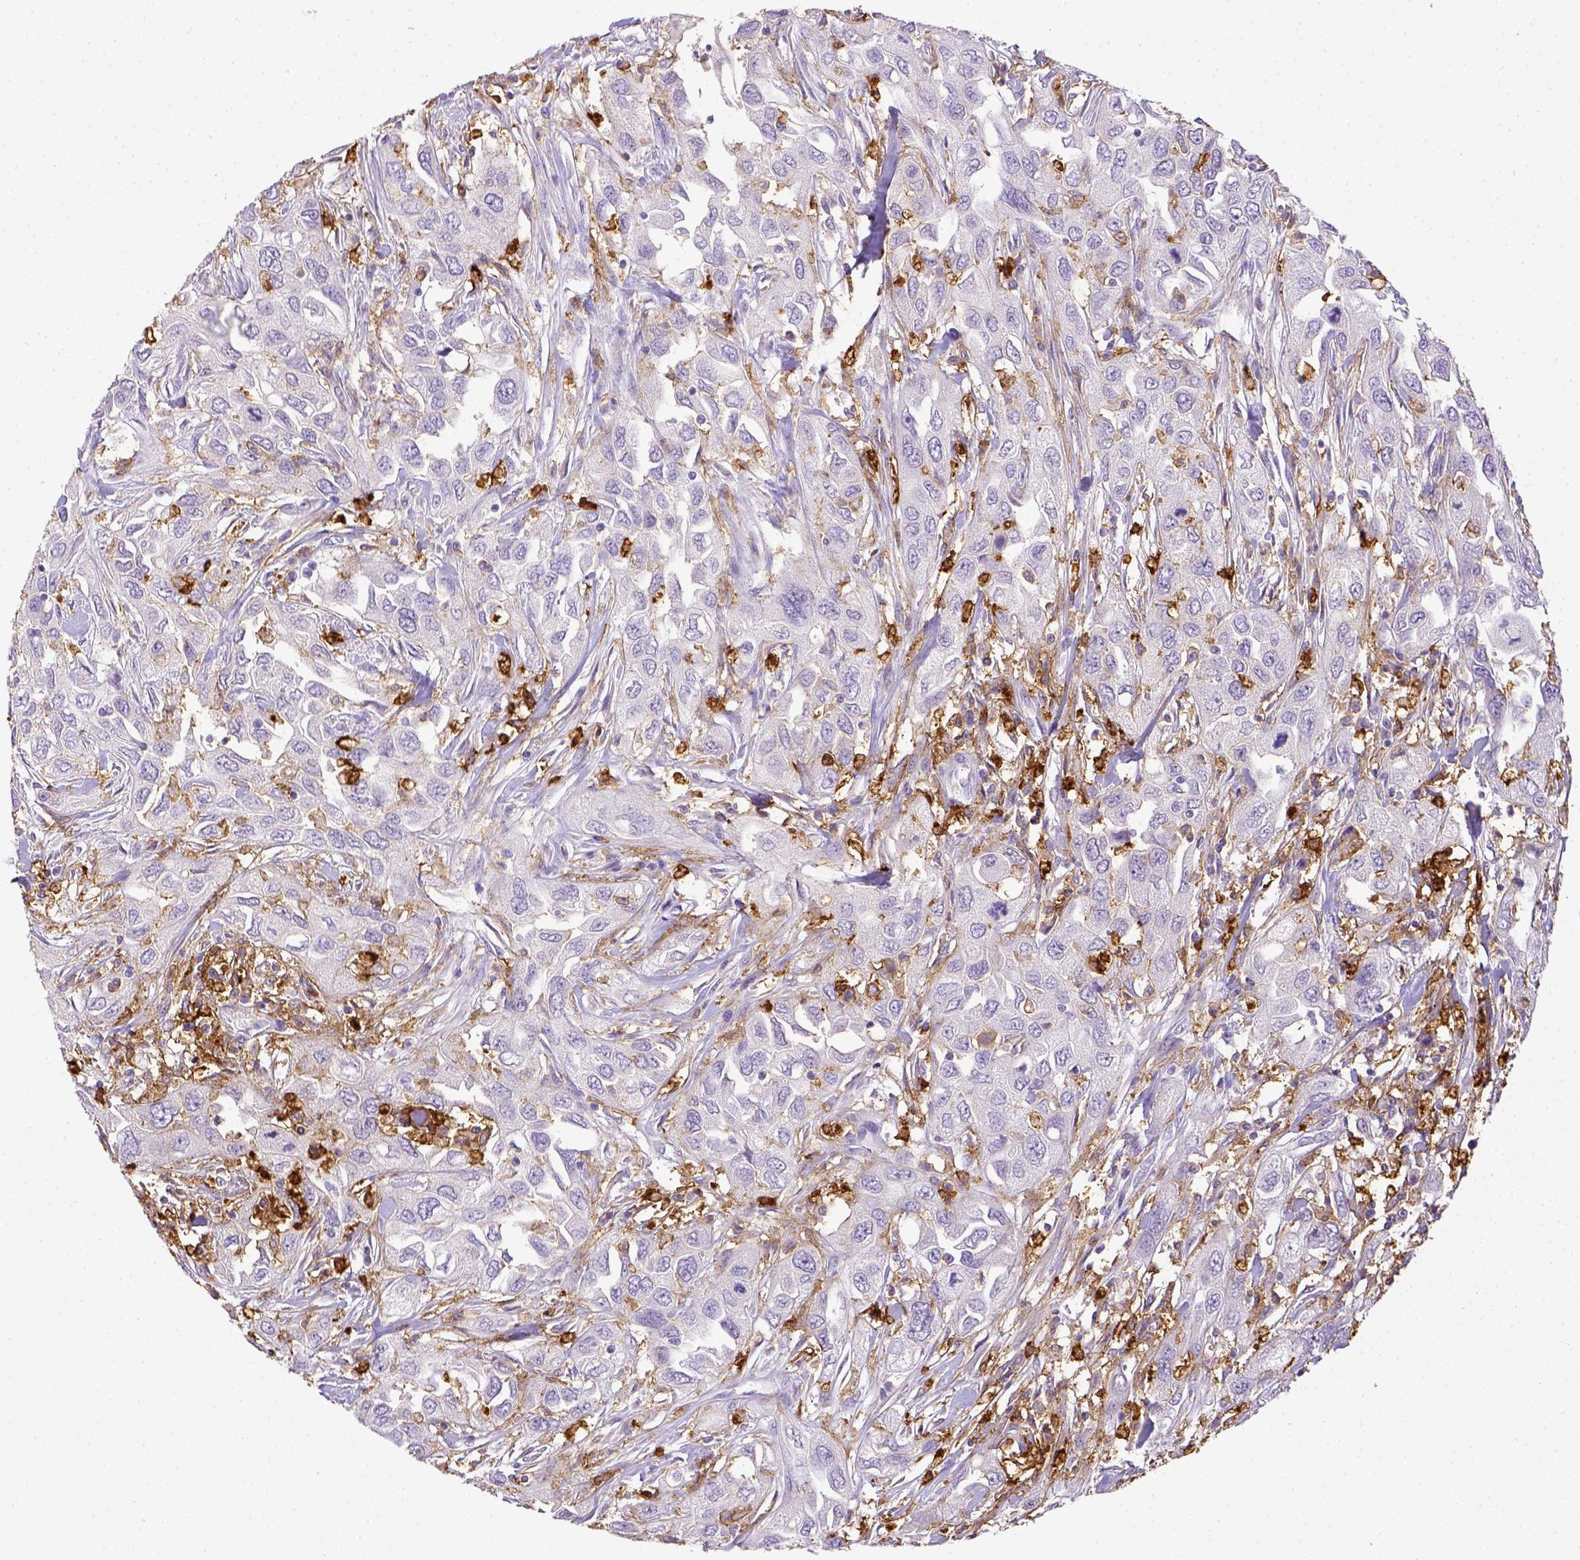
{"staining": {"intensity": "negative", "quantity": "none", "location": "none"}, "tissue": "urothelial cancer", "cell_type": "Tumor cells", "image_type": "cancer", "snomed": [{"axis": "morphology", "description": "Urothelial carcinoma, High grade"}, {"axis": "topography", "description": "Urinary bladder"}], "caption": "Micrograph shows no significant protein expression in tumor cells of urothelial cancer.", "gene": "ITGAM", "patient": {"sex": "male", "age": 76}}